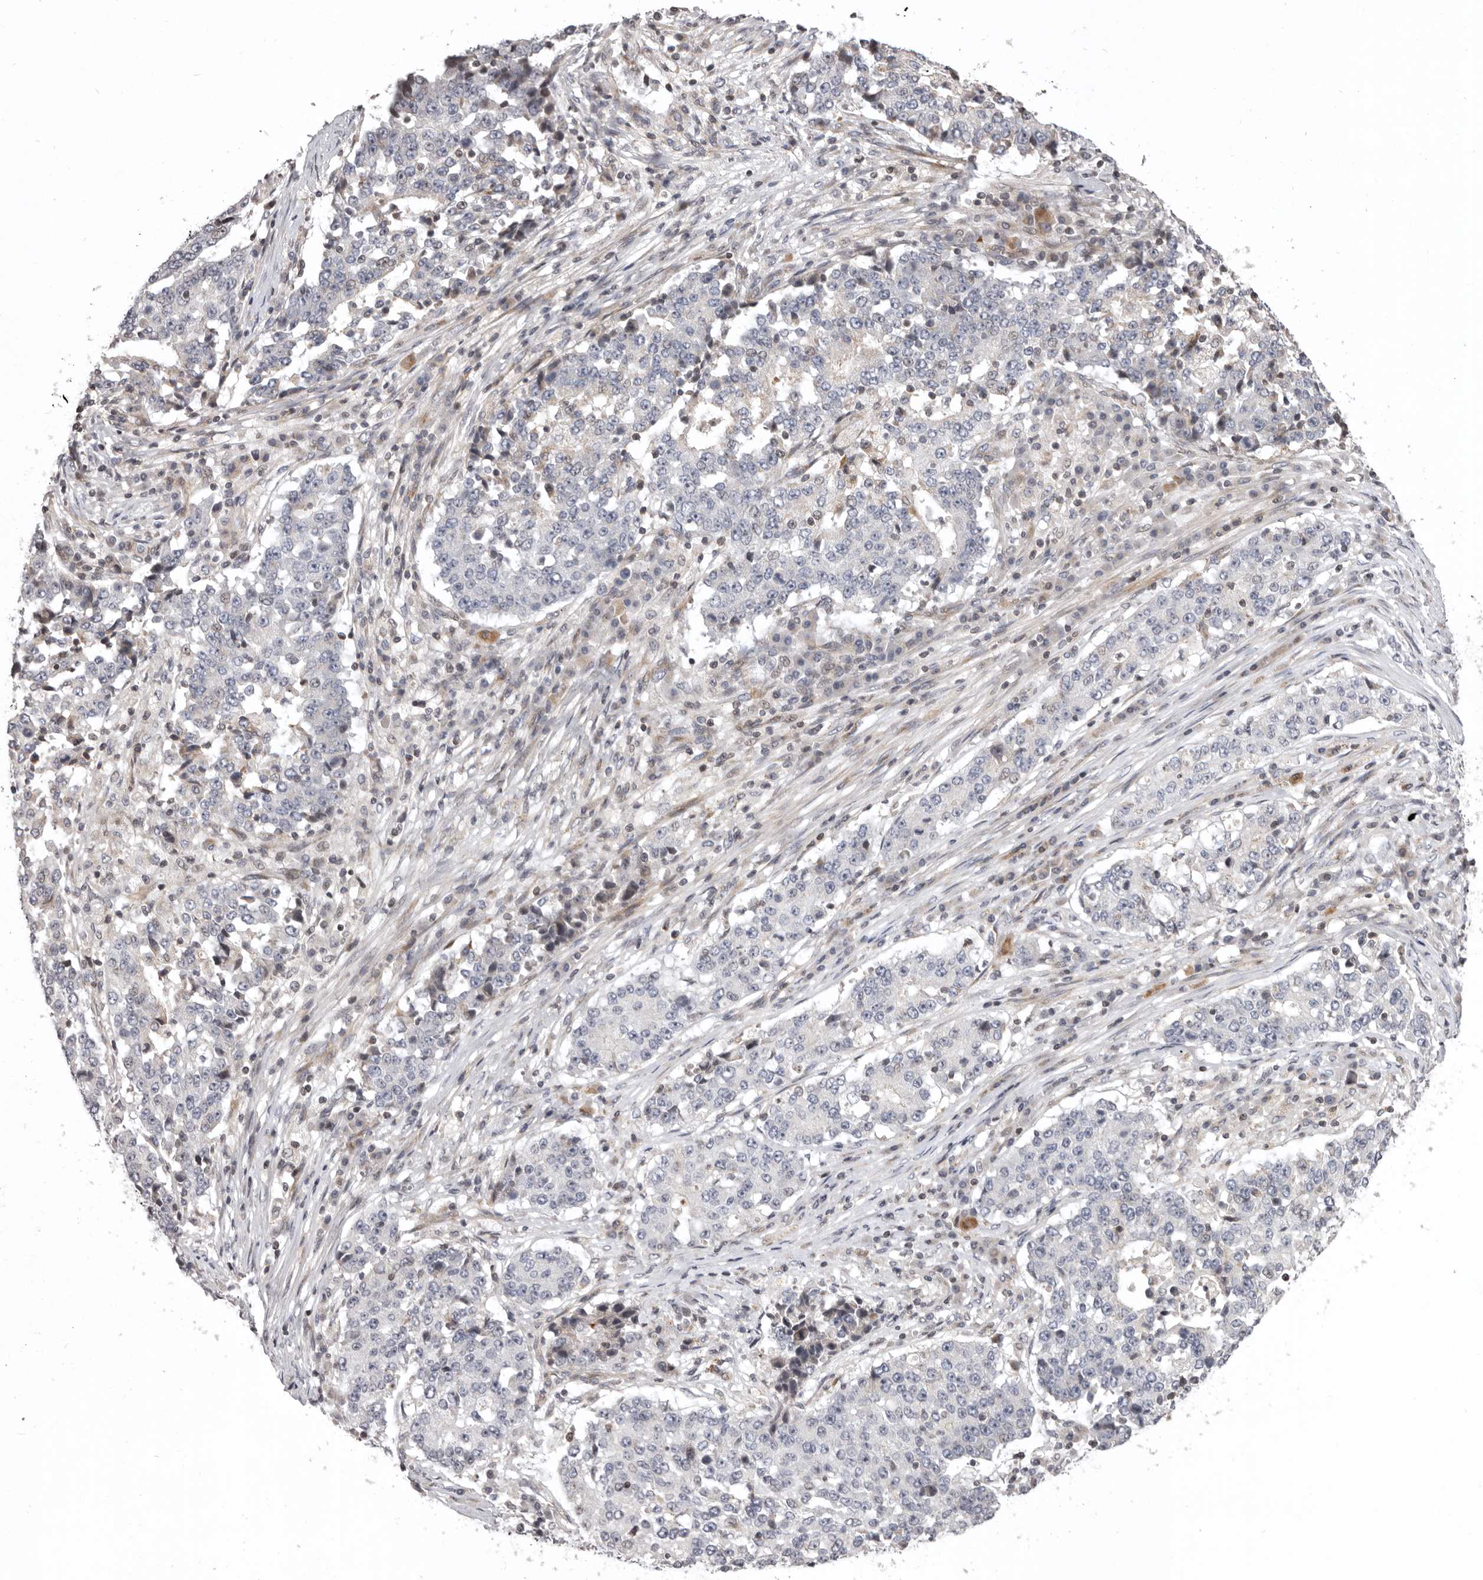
{"staining": {"intensity": "negative", "quantity": "none", "location": "none"}, "tissue": "stomach cancer", "cell_type": "Tumor cells", "image_type": "cancer", "snomed": [{"axis": "morphology", "description": "Adenocarcinoma, NOS"}, {"axis": "topography", "description": "Stomach"}], "caption": "An immunohistochemistry (IHC) micrograph of stomach adenocarcinoma is shown. There is no staining in tumor cells of stomach adenocarcinoma.", "gene": "AZIN1", "patient": {"sex": "male", "age": 59}}